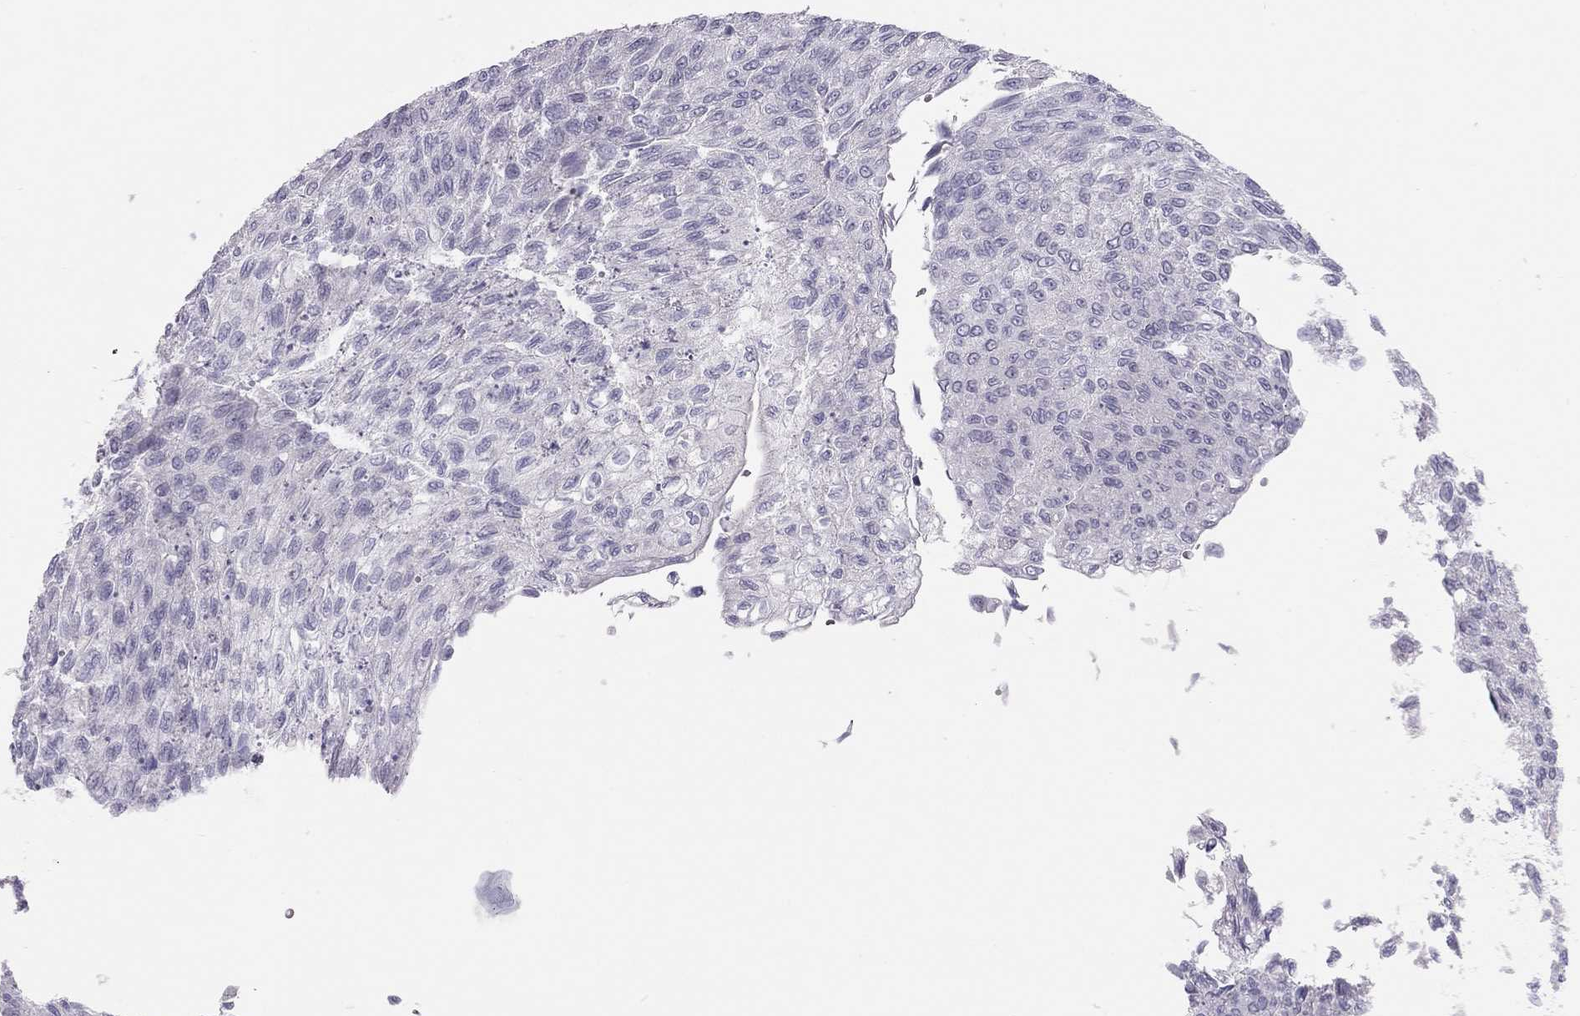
{"staining": {"intensity": "negative", "quantity": "none", "location": "none"}, "tissue": "urothelial cancer", "cell_type": "Tumor cells", "image_type": "cancer", "snomed": [{"axis": "morphology", "description": "Urothelial carcinoma, Low grade"}, {"axis": "topography", "description": "Ureter, NOS"}, {"axis": "topography", "description": "Urinary bladder"}], "caption": "This is an immunohistochemistry photomicrograph of urothelial cancer. There is no positivity in tumor cells.", "gene": "SPATA12", "patient": {"sex": "male", "age": 78}}